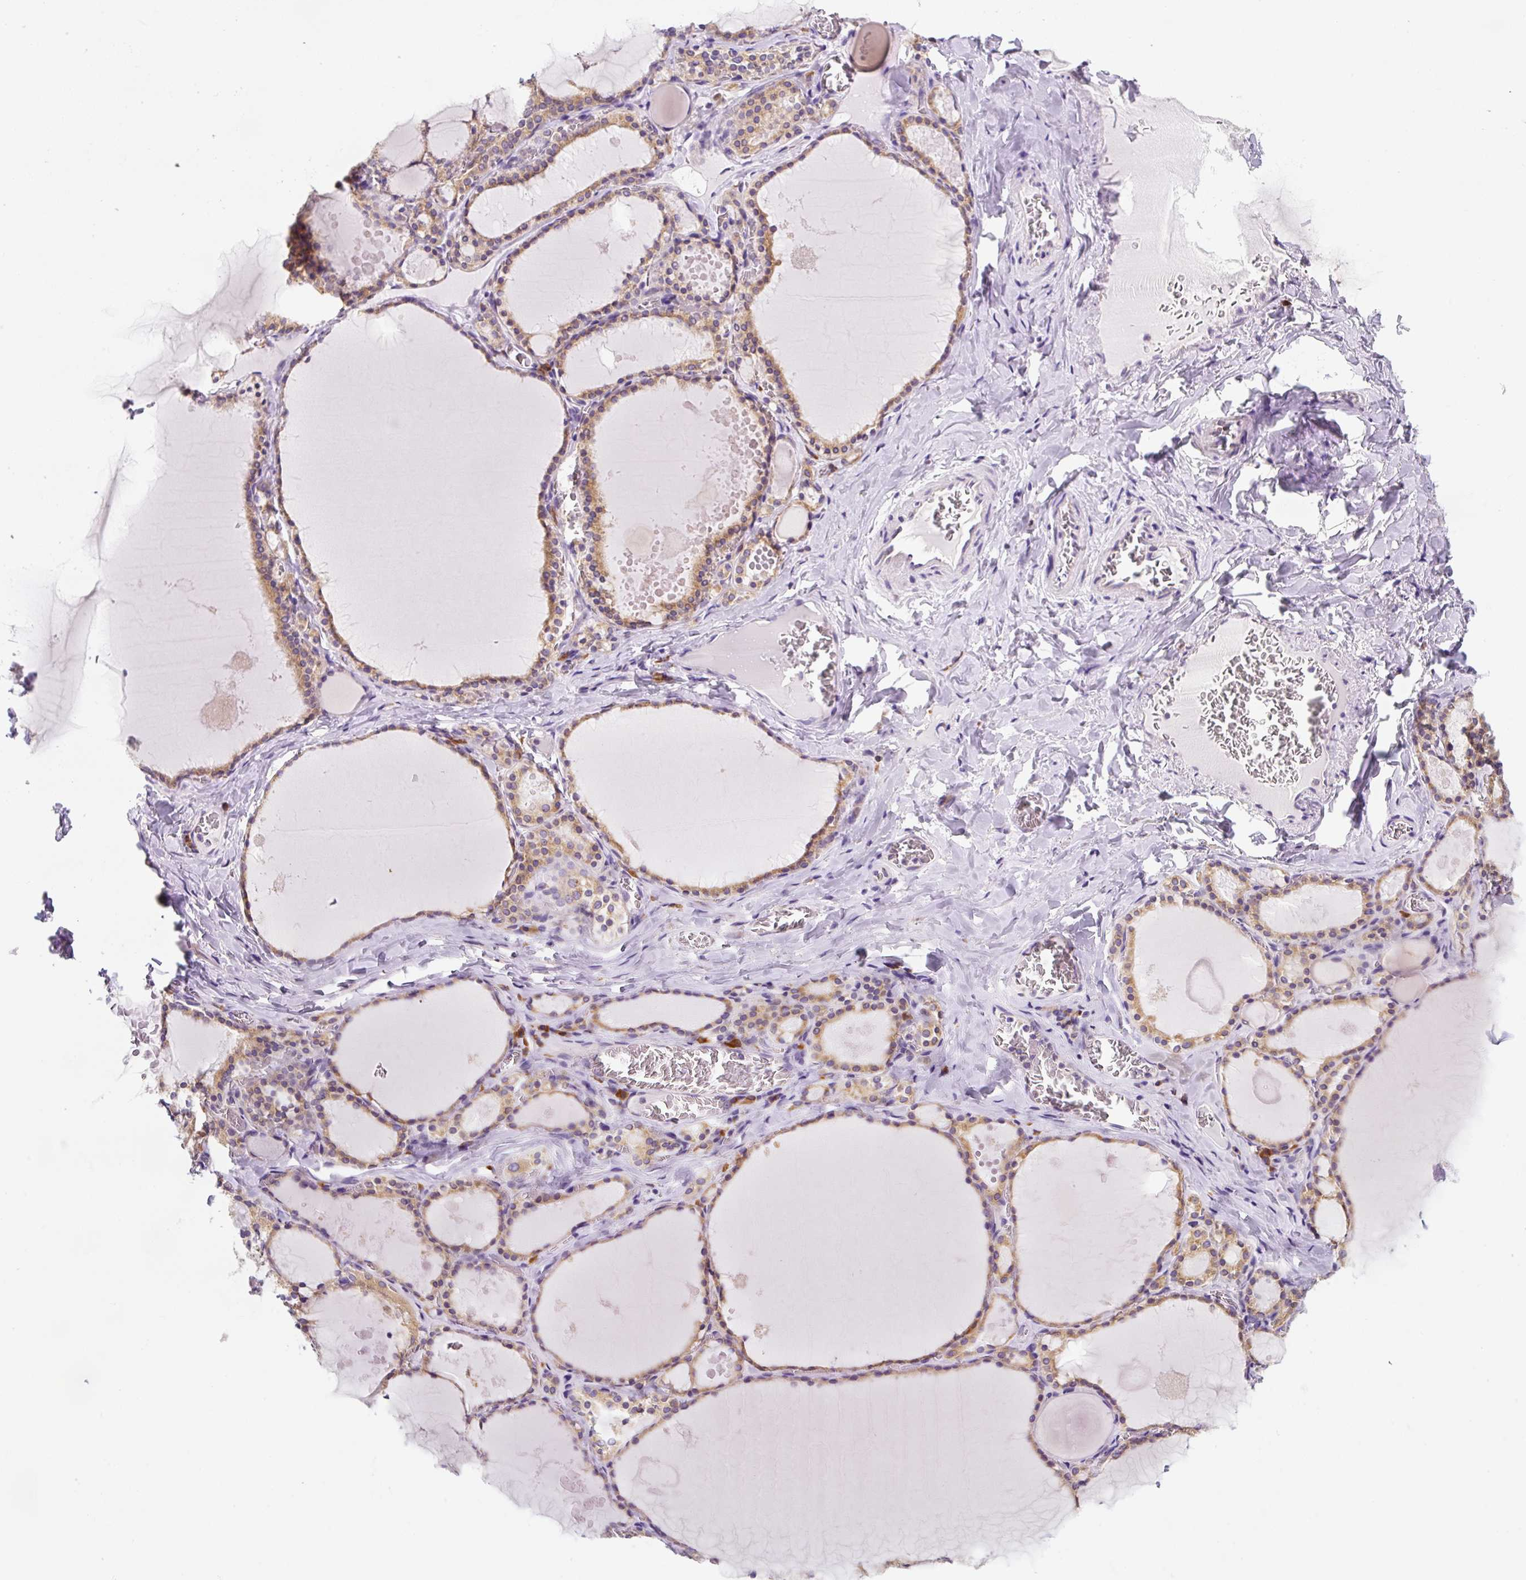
{"staining": {"intensity": "moderate", "quantity": ">75%", "location": "cytoplasmic/membranous"}, "tissue": "thyroid gland", "cell_type": "Glandular cells", "image_type": "normal", "snomed": [{"axis": "morphology", "description": "Normal tissue, NOS"}, {"axis": "topography", "description": "Thyroid gland"}], "caption": "Immunohistochemistry (DAB (3,3'-diaminobenzidine)) staining of unremarkable human thyroid gland demonstrates moderate cytoplasmic/membranous protein expression in approximately >75% of glandular cells.", "gene": "DDOST", "patient": {"sex": "male", "age": 56}}